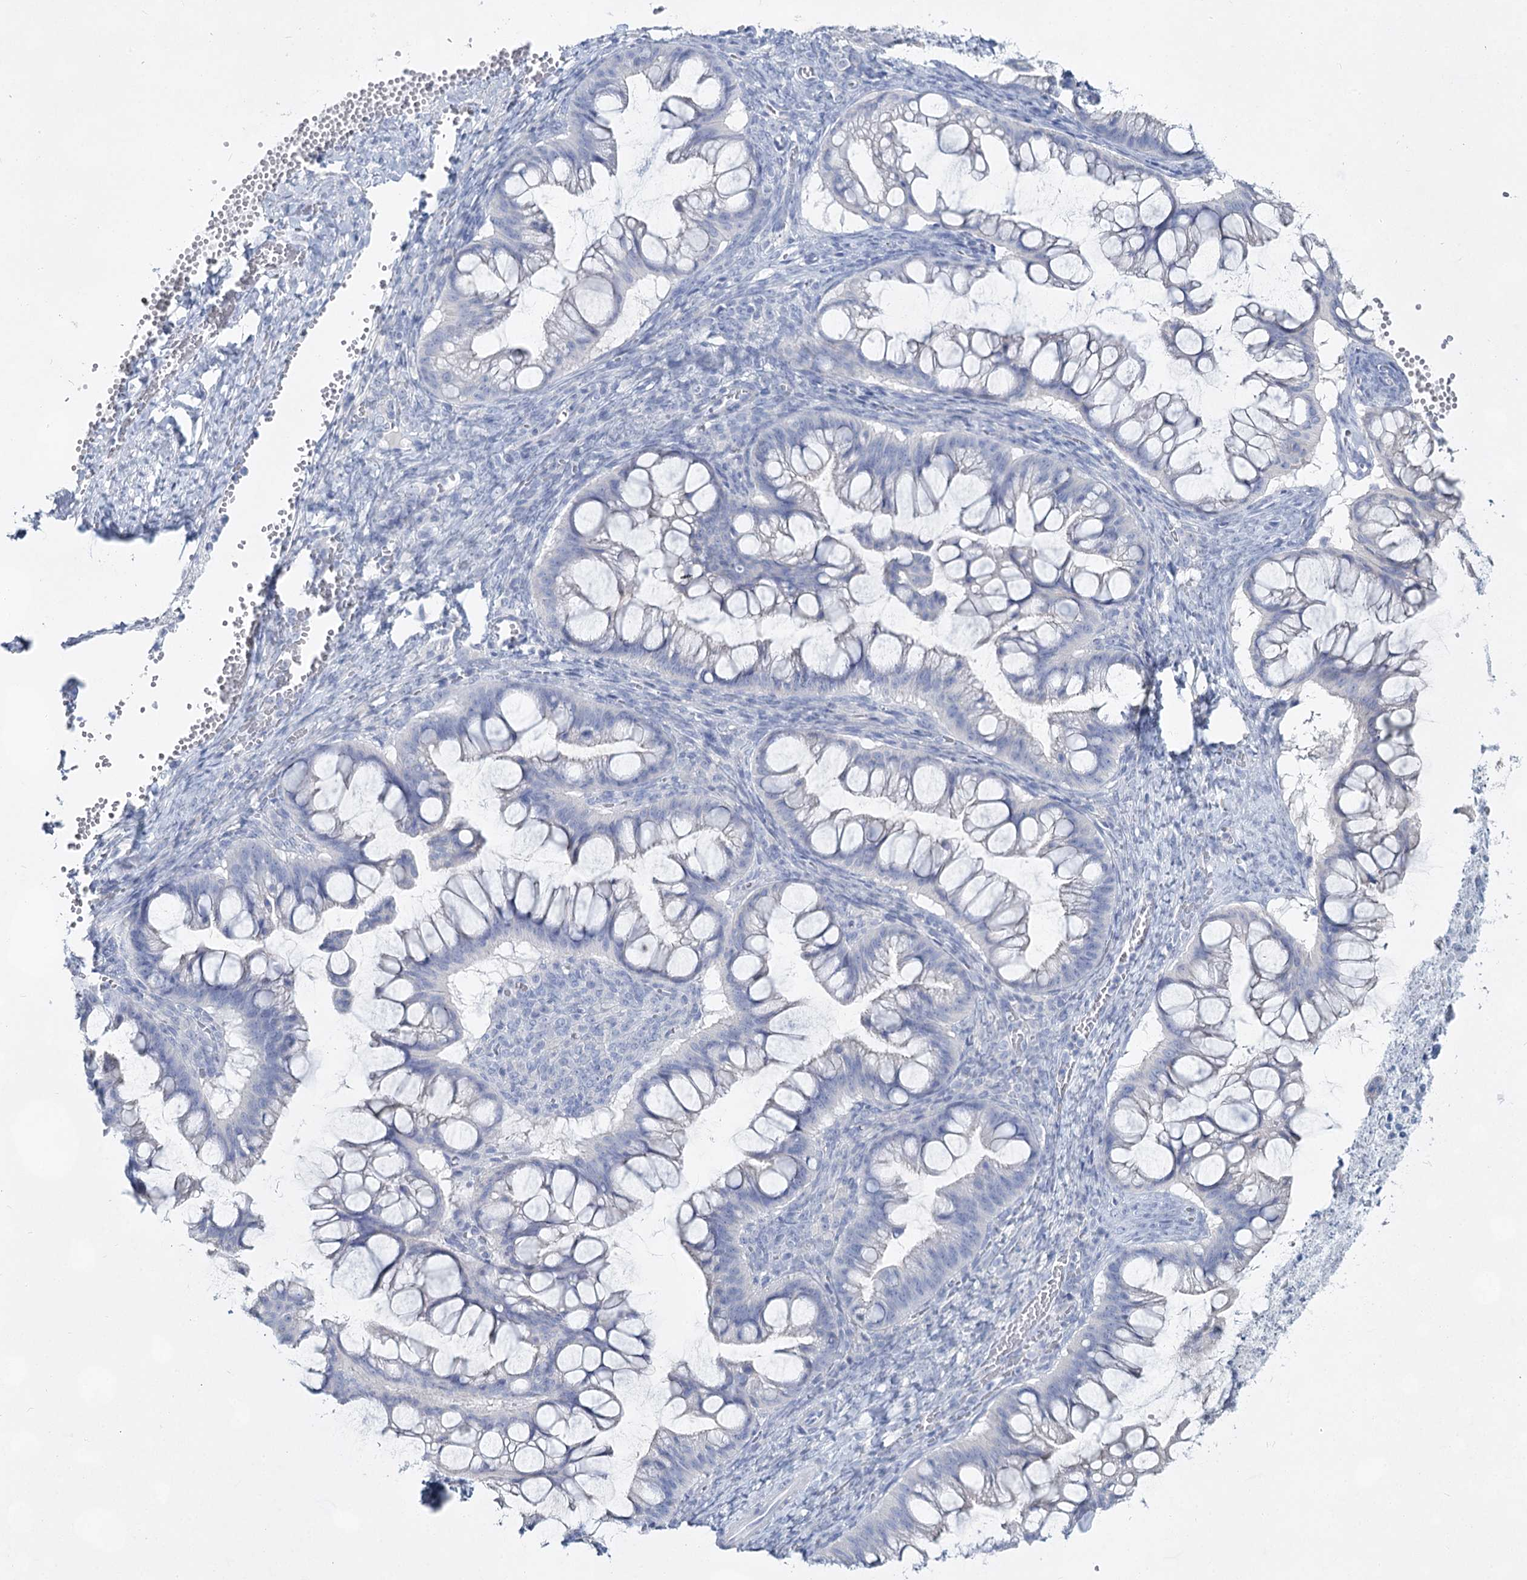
{"staining": {"intensity": "negative", "quantity": "none", "location": "none"}, "tissue": "ovarian cancer", "cell_type": "Tumor cells", "image_type": "cancer", "snomed": [{"axis": "morphology", "description": "Cystadenocarcinoma, mucinous, NOS"}, {"axis": "topography", "description": "Ovary"}], "caption": "This histopathology image is of mucinous cystadenocarcinoma (ovarian) stained with immunohistochemistry to label a protein in brown with the nuclei are counter-stained blue. There is no expression in tumor cells.", "gene": "SLC17A2", "patient": {"sex": "female", "age": 73}}